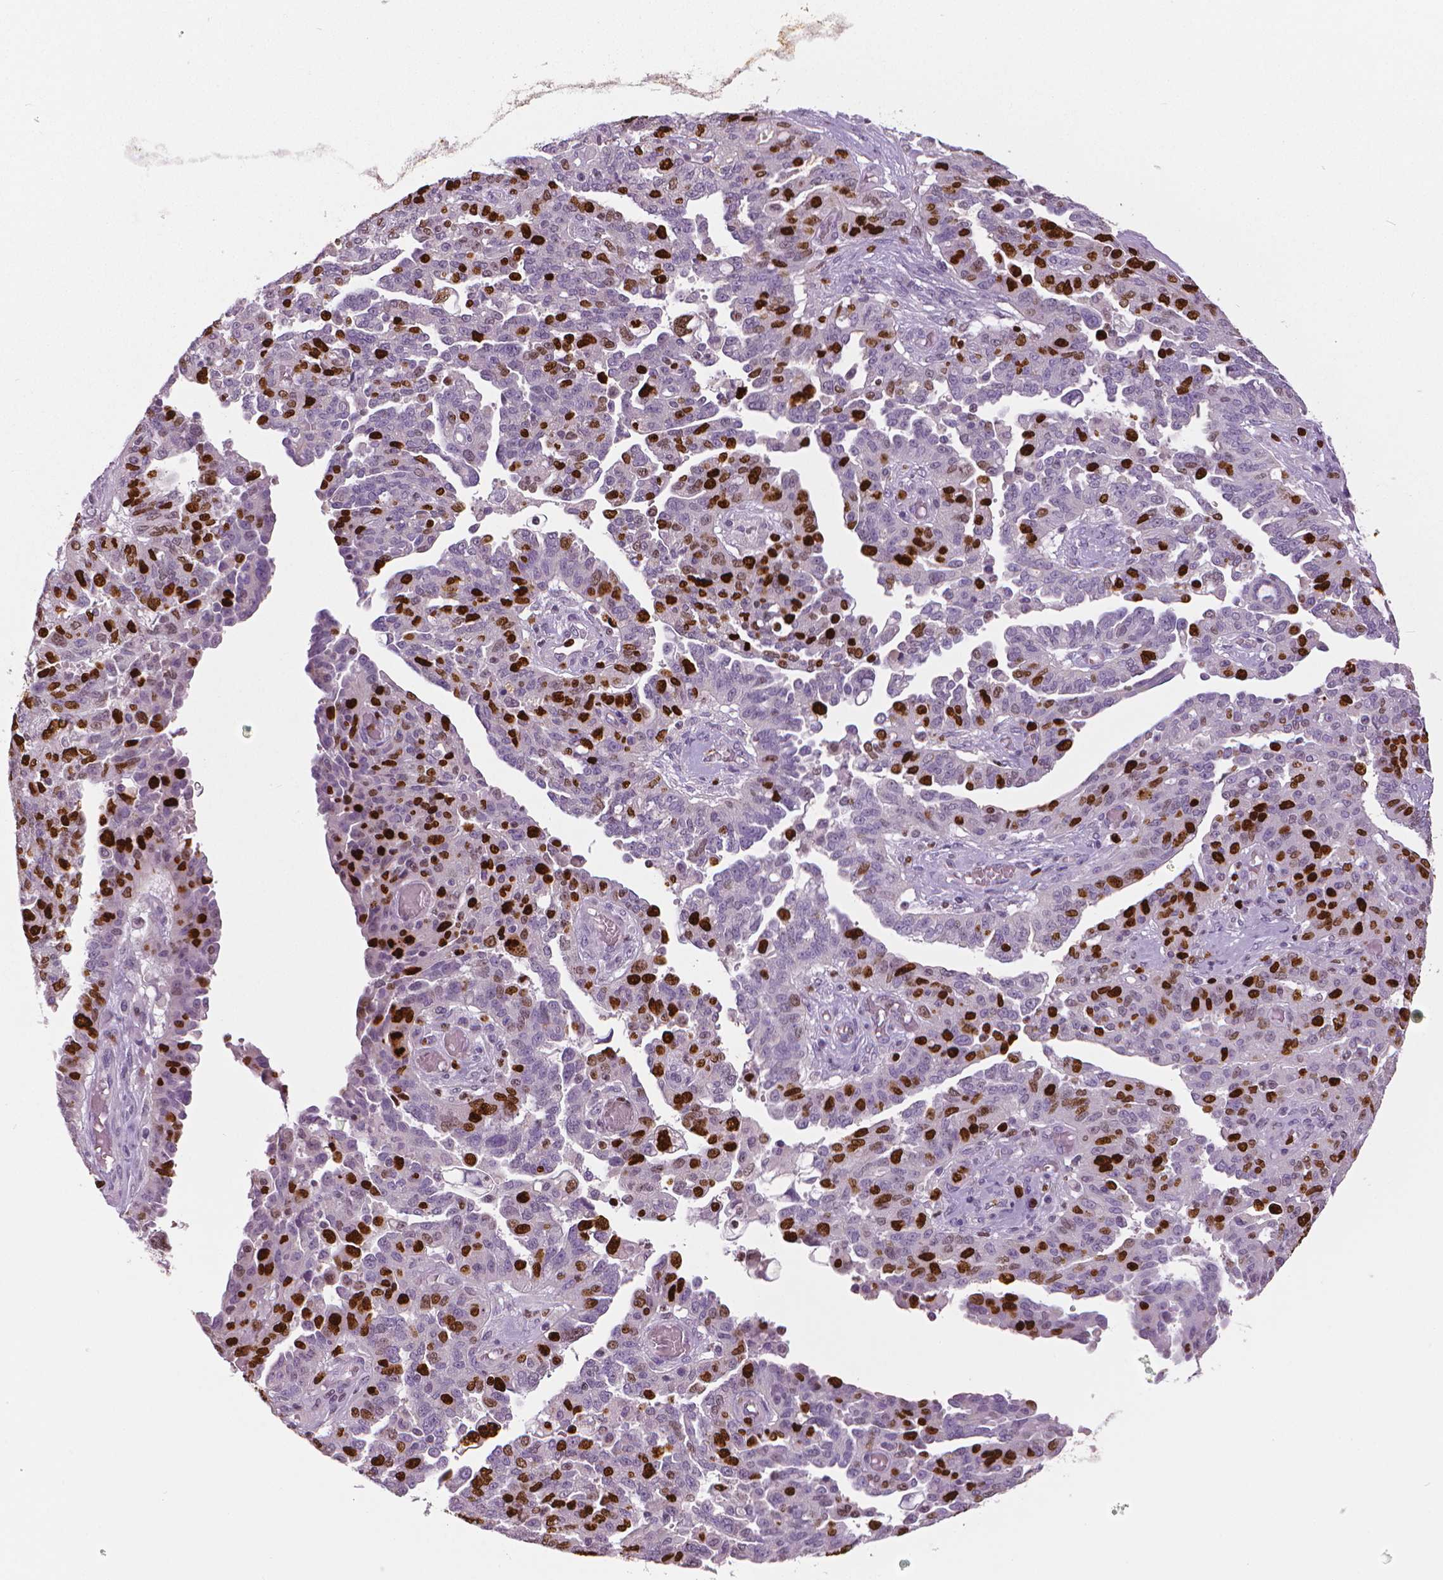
{"staining": {"intensity": "strong", "quantity": "25%-75%", "location": "nuclear"}, "tissue": "ovarian cancer", "cell_type": "Tumor cells", "image_type": "cancer", "snomed": [{"axis": "morphology", "description": "Cystadenocarcinoma, serous, NOS"}, {"axis": "topography", "description": "Ovary"}], "caption": "Serous cystadenocarcinoma (ovarian) stained with IHC demonstrates strong nuclear expression in approximately 25%-75% of tumor cells.", "gene": "MKI67", "patient": {"sex": "female", "age": 67}}